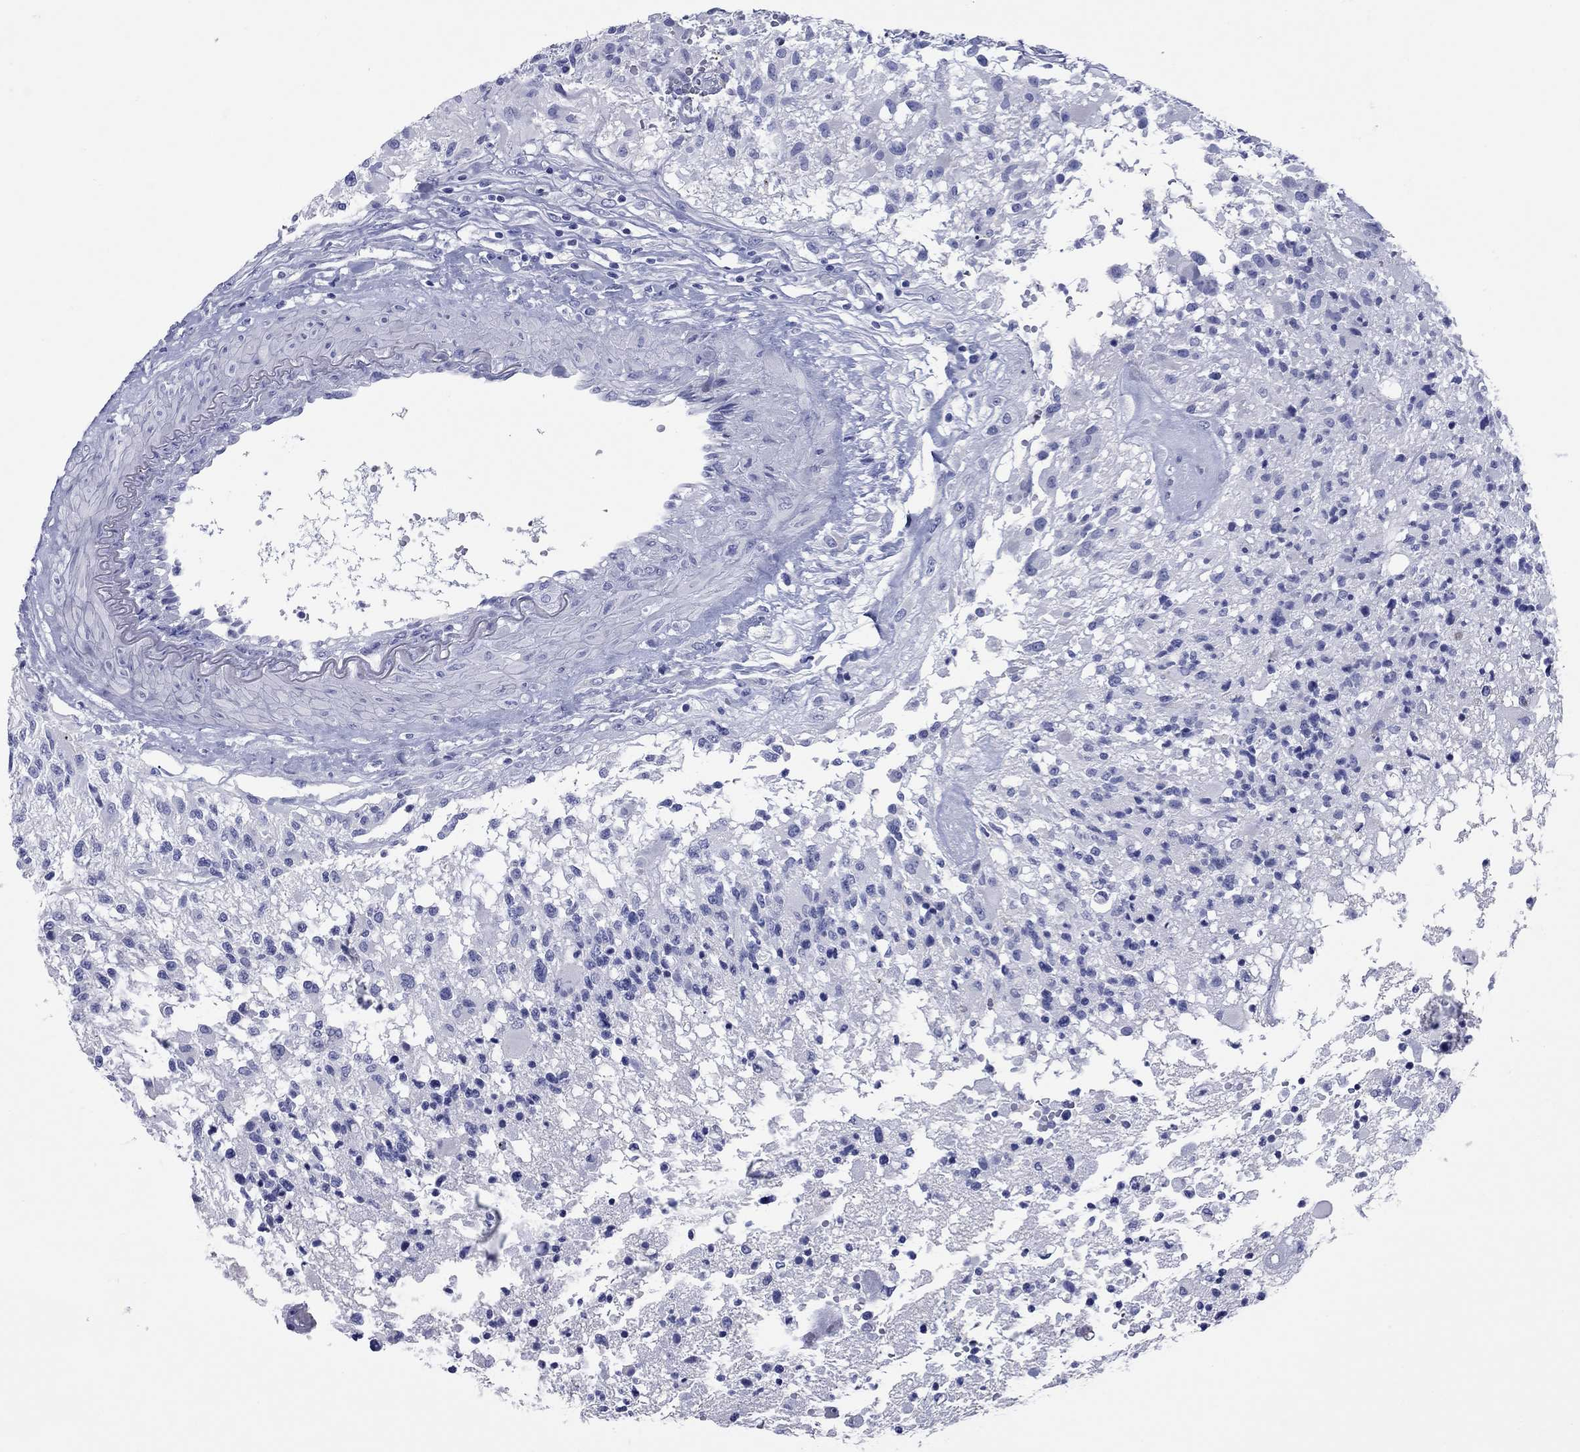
{"staining": {"intensity": "negative", "quantity": "none", "location": "none"}, "tissue": "glioma", "cell_type": "Tumor cells", "image_type": "cancer", "snomed": [{"axis": "morphology", "description": "Glioma, malignant, High grade"}, {"axis": "topography", "description": "Brain"}], "caption": "Protein analysis of glioma demonstrates no significant staining in tumor cells.", "gene": "CCNA1", "patient": {"sex": "female", "age": 63}}